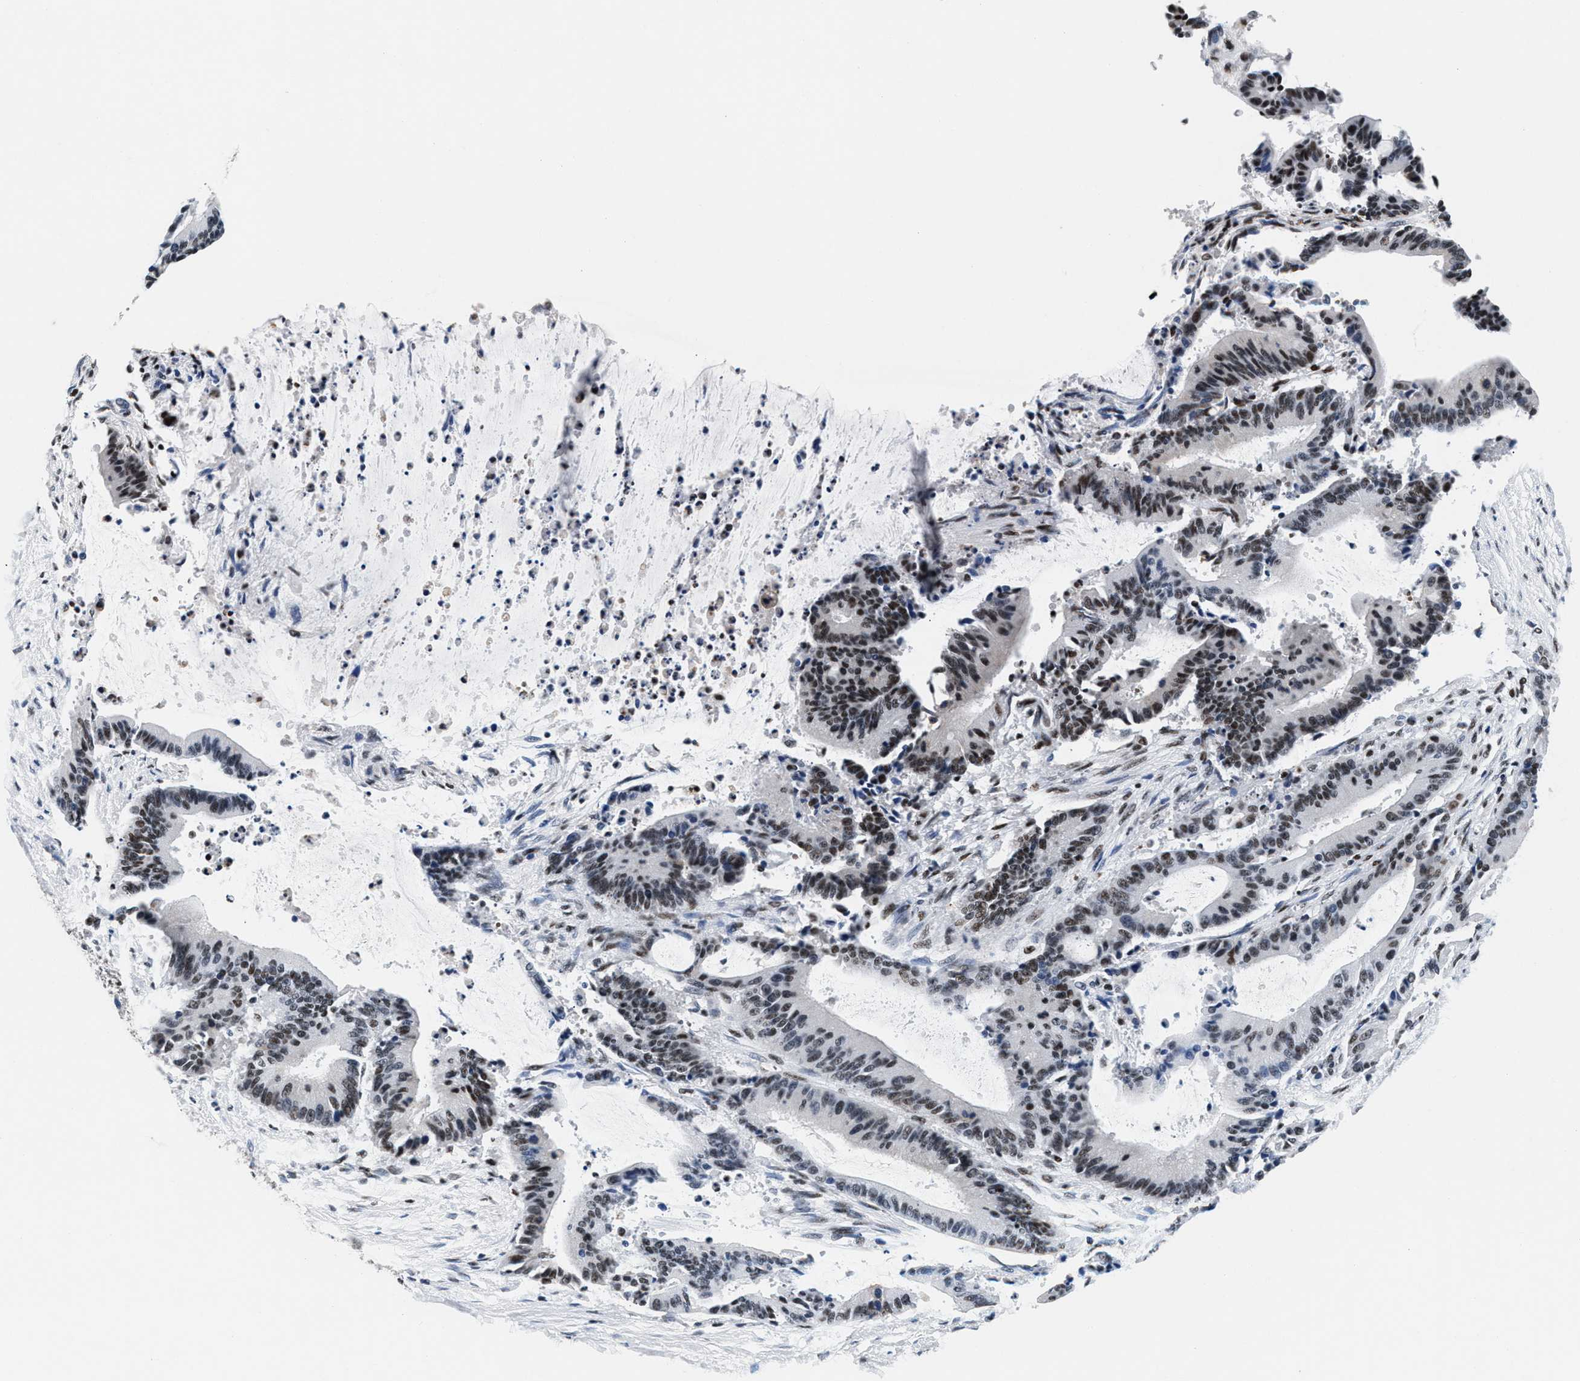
{"staining": {"intensity": "strong", "quantity": ">75%", "location": "nuclear"}, "tissue": "liver cancer", "cell_type": "Tumor cells", "image_type": "cancer", "snomed": [{"axis": "morphology", "description": "Cholangiocarcinoma"}, {"axis": "topography", "description": "Liver"}], "caption": "This image exhibits liver cholangiocarcinoma stained with IHC to label a protein in brown. The nuclear of tumor cells show strong positivity for the protein. Nuclei are counter-stained blue.", "gene": "RAD50", "patient": {"sex": "female", "age": 73}}